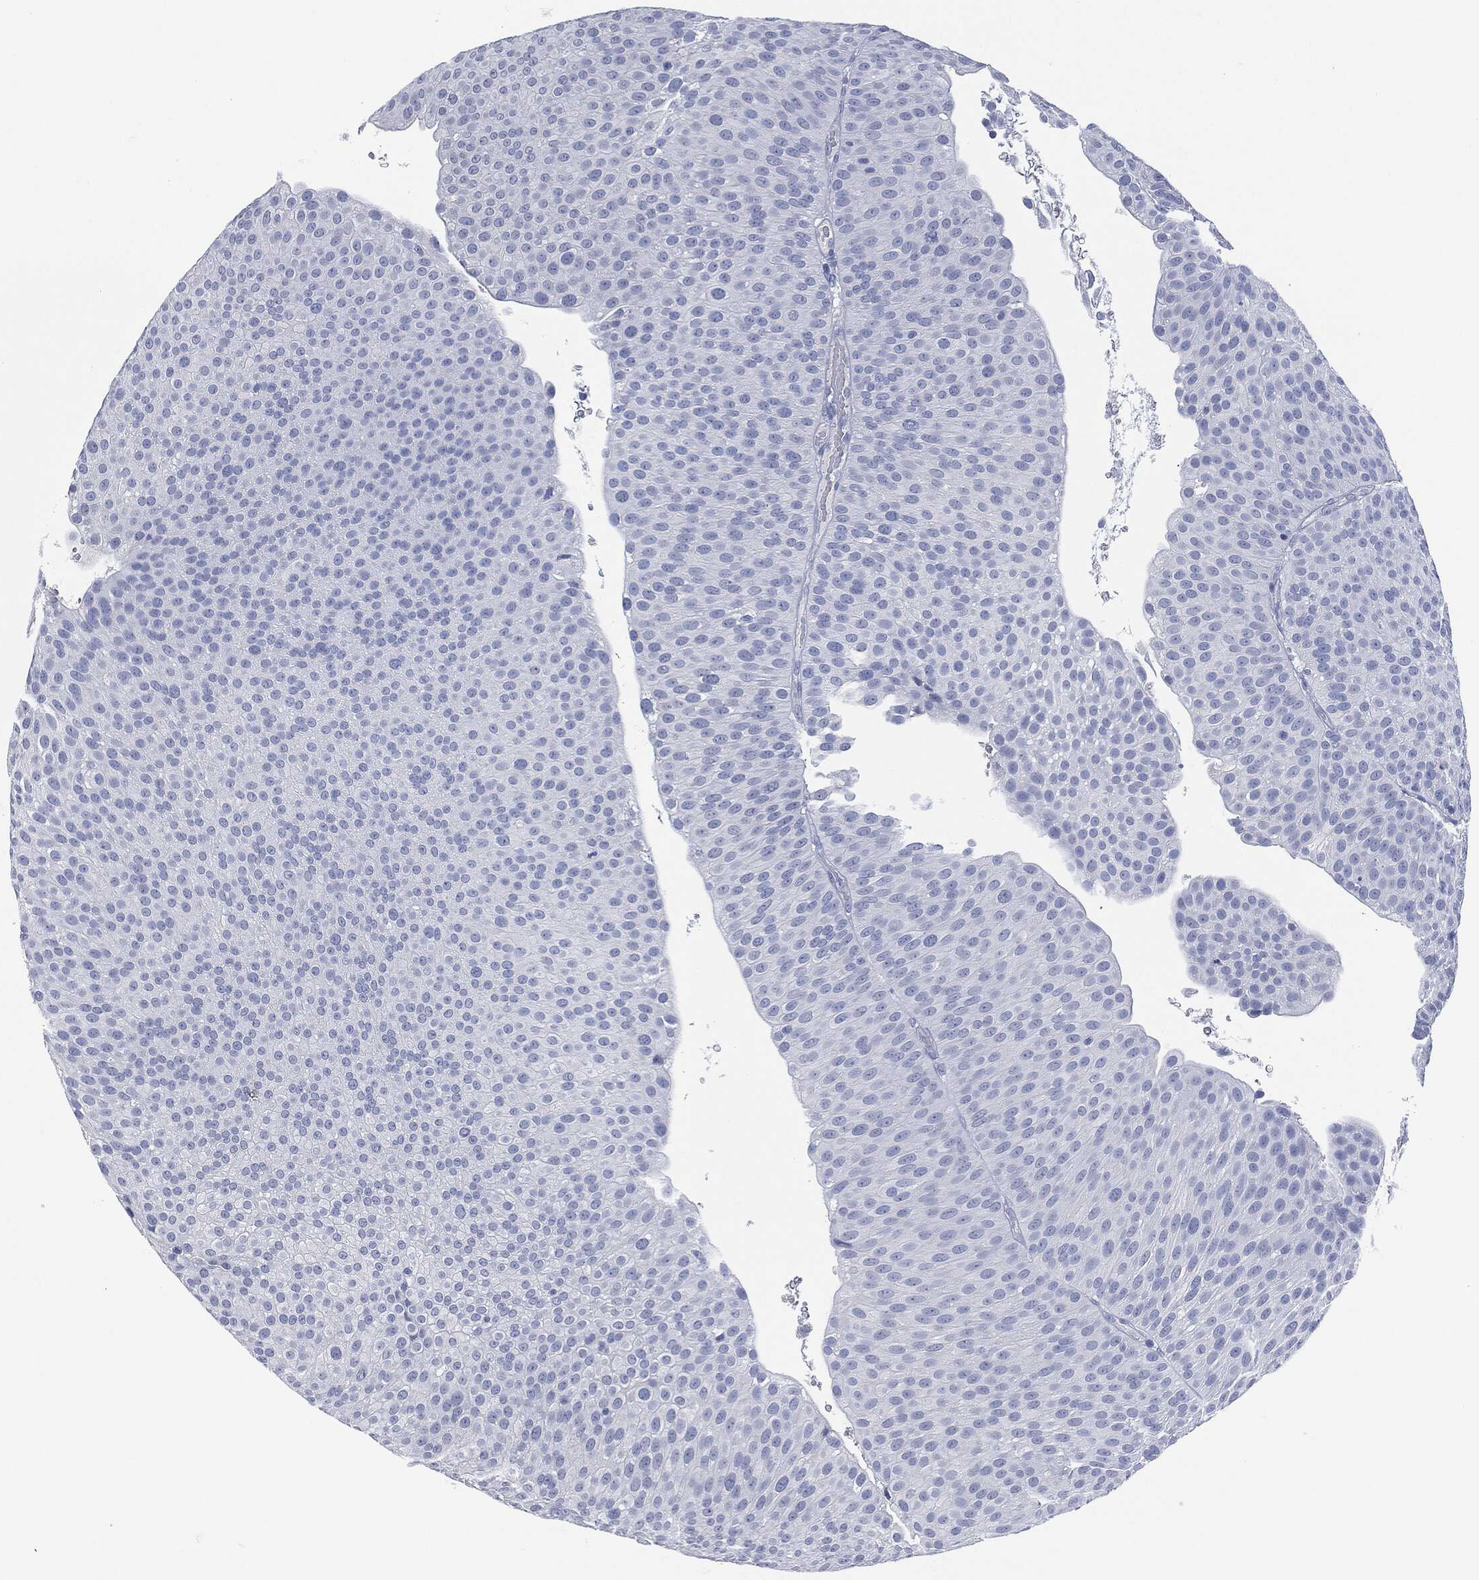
{"staining": {"intensity": "negative", "quantity": "none", "location": "none"}, "tissue": "urothelial cancer", "cell_type": "Tumor cells", "image_type": "cancer", "snomed": [{"axis": "morphology", "description": "Urothelial carcinoma, Low grade"}, {"axis": "topography", "description": "Urinary bladder"}], "caption": "Tumor cells are negative for brown protein staining in urothelial cancer.", "gene": "MUC16", "patient": {"sex": "male", "age": 65}}